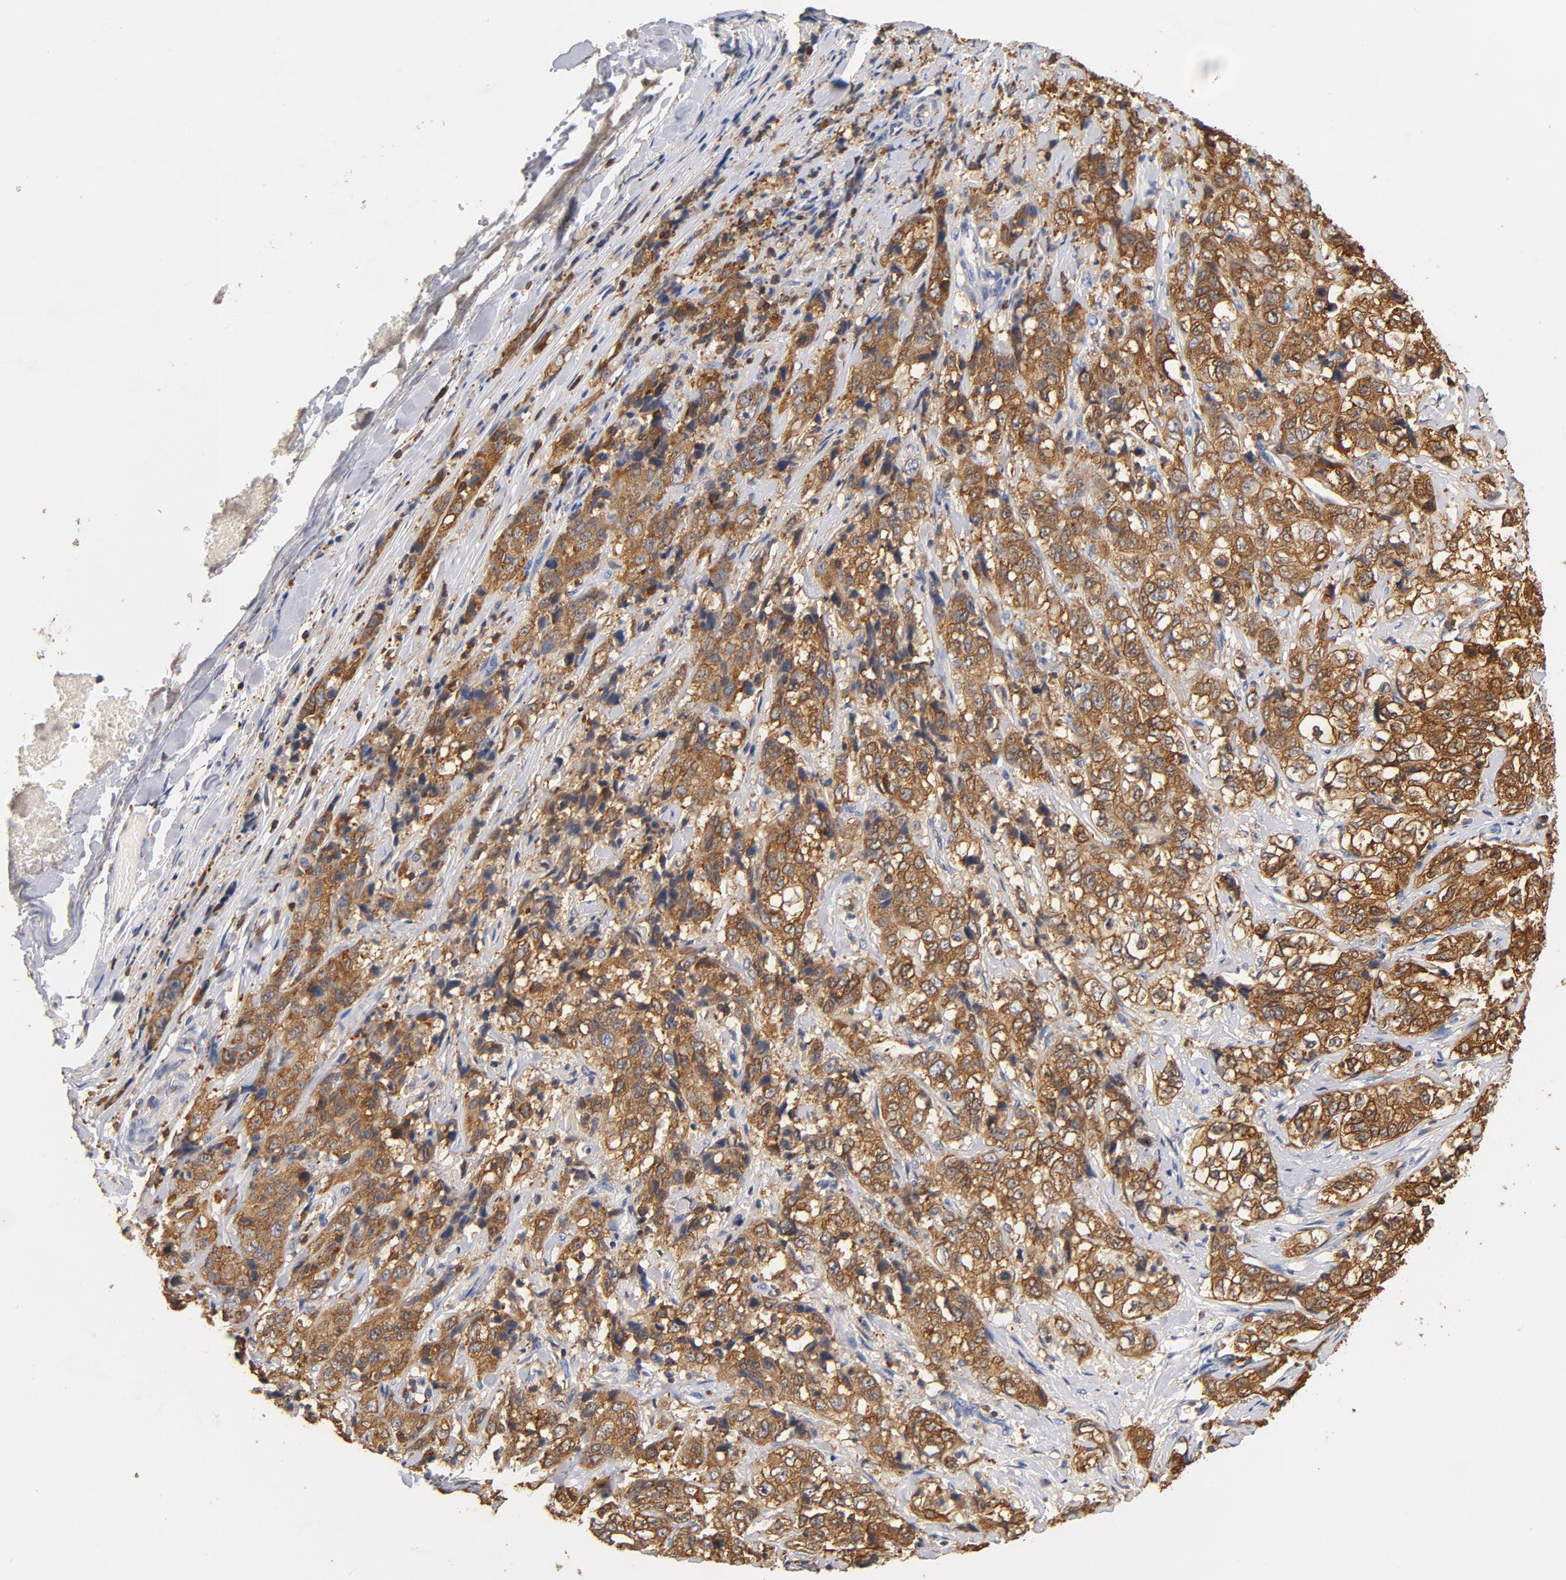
{"staining": {"intensity": "strong", "quantity": ">75%", "location": "cytoplasmic/membranous"}, "tissue": "stomach cancer", "cell_type": "Tumor cells", "image_type": "cancer", "snomed": [{"axis": "morphology", "description": "Adenocarcinoma, NOS"}, {"axis": "topography", "description": "Stomach"}], "caption": "IHC (DAB) staining of human adenocarcinoma (stomach) exhibits strong cytoplasmic/membranous protein expression in approximately >75% of tumor cells.", "gene": "EZR", "patient": {"sex": "male", "age": 48}}